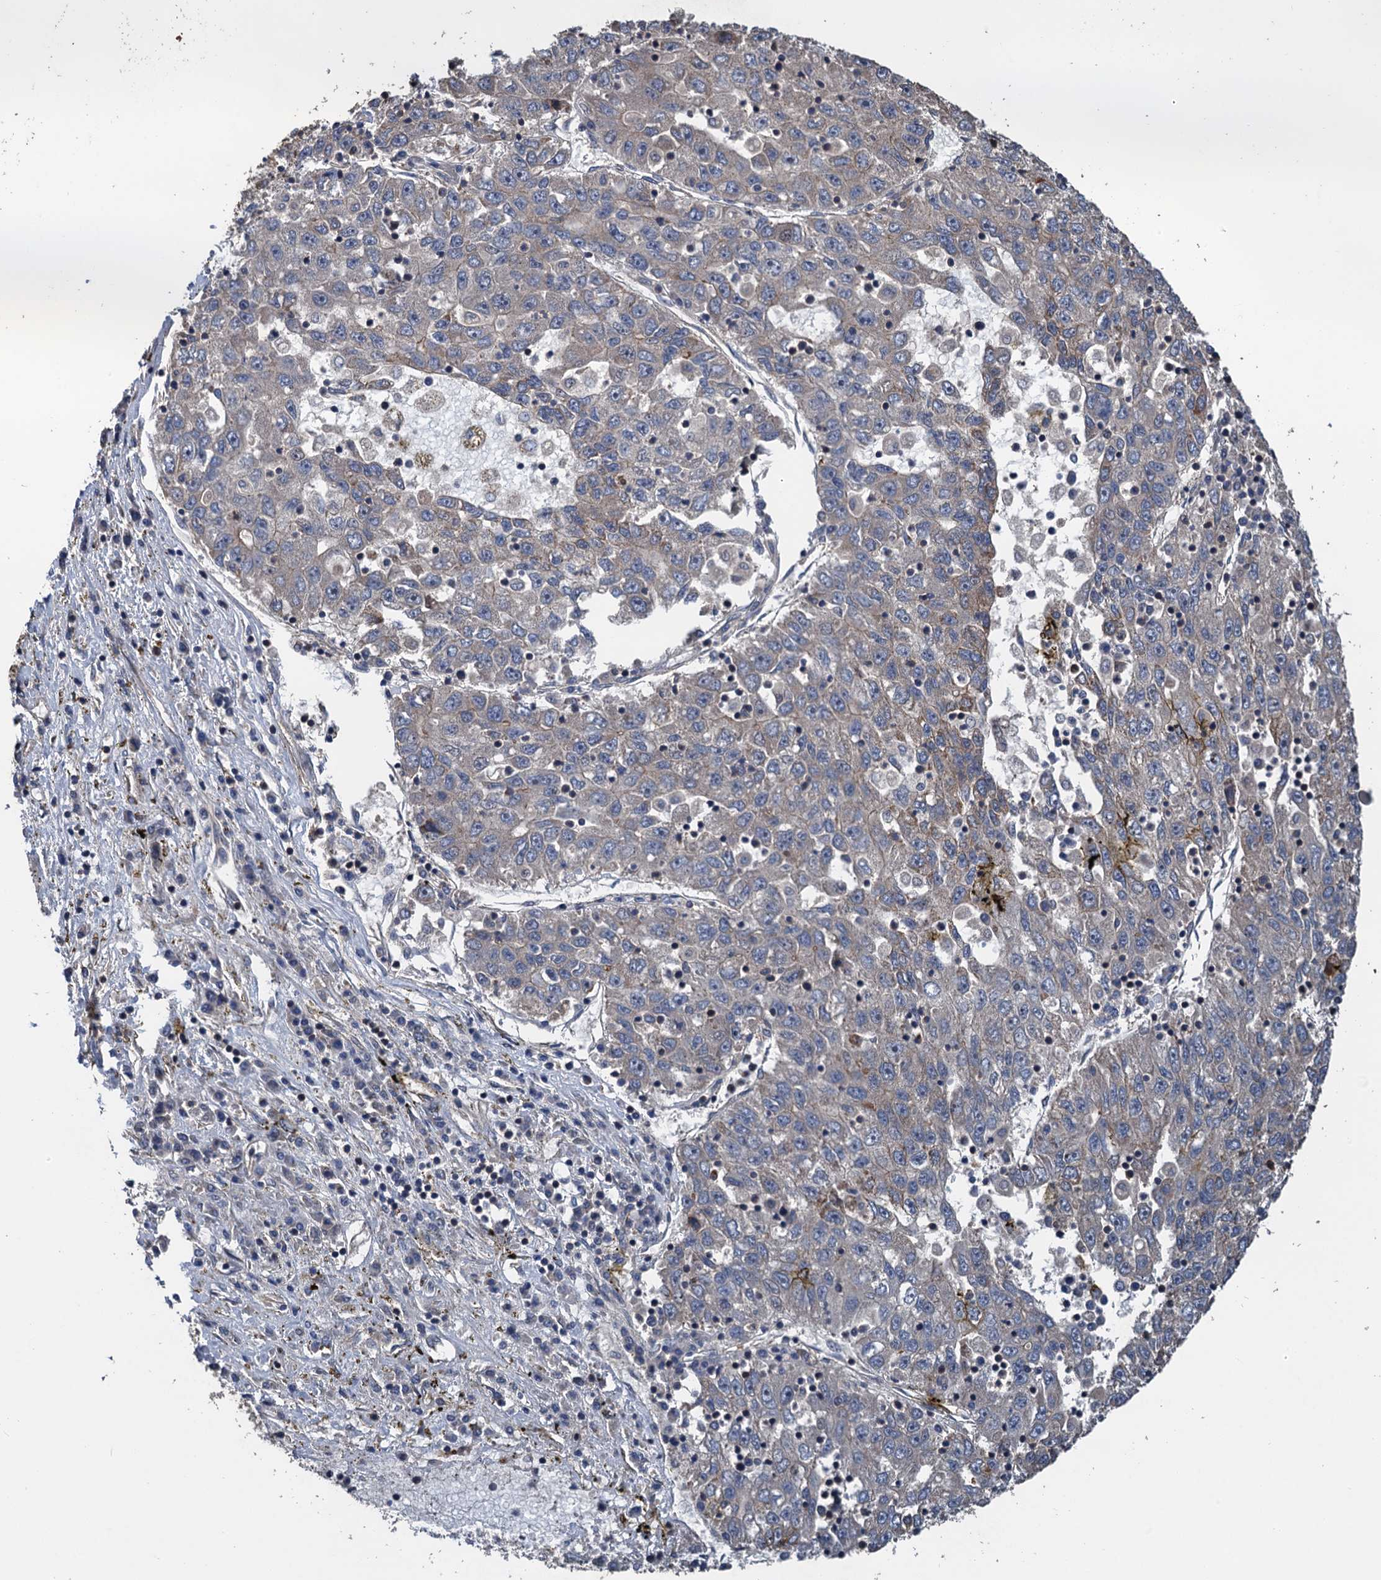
{"staining": {"intensity": "negative", "quantity": "none", "location": "none"}, "tissue": "liver cancer", "cell_type": "Tumor cells", "image_type": "cancer", "snomed": [{"axis": "morphology", "description": "Carcinoma, Hepatocellular, NOS"}, {"axis": "topography", "description": "Liver"}], "caption": "A high-resolution photomicrograph shows immunohistochemistry (IHC) staining of hepatocellular carcinoma (liver), which demonstrates no significant staining in tumor cells. Brightfield microscopy of immunohistochemistry stained with DAB (brown) and hematoxylin (blue), captured at high magnification.", "gene": "PPP4R1", "patient": {"sex": "male", "age": 49}}